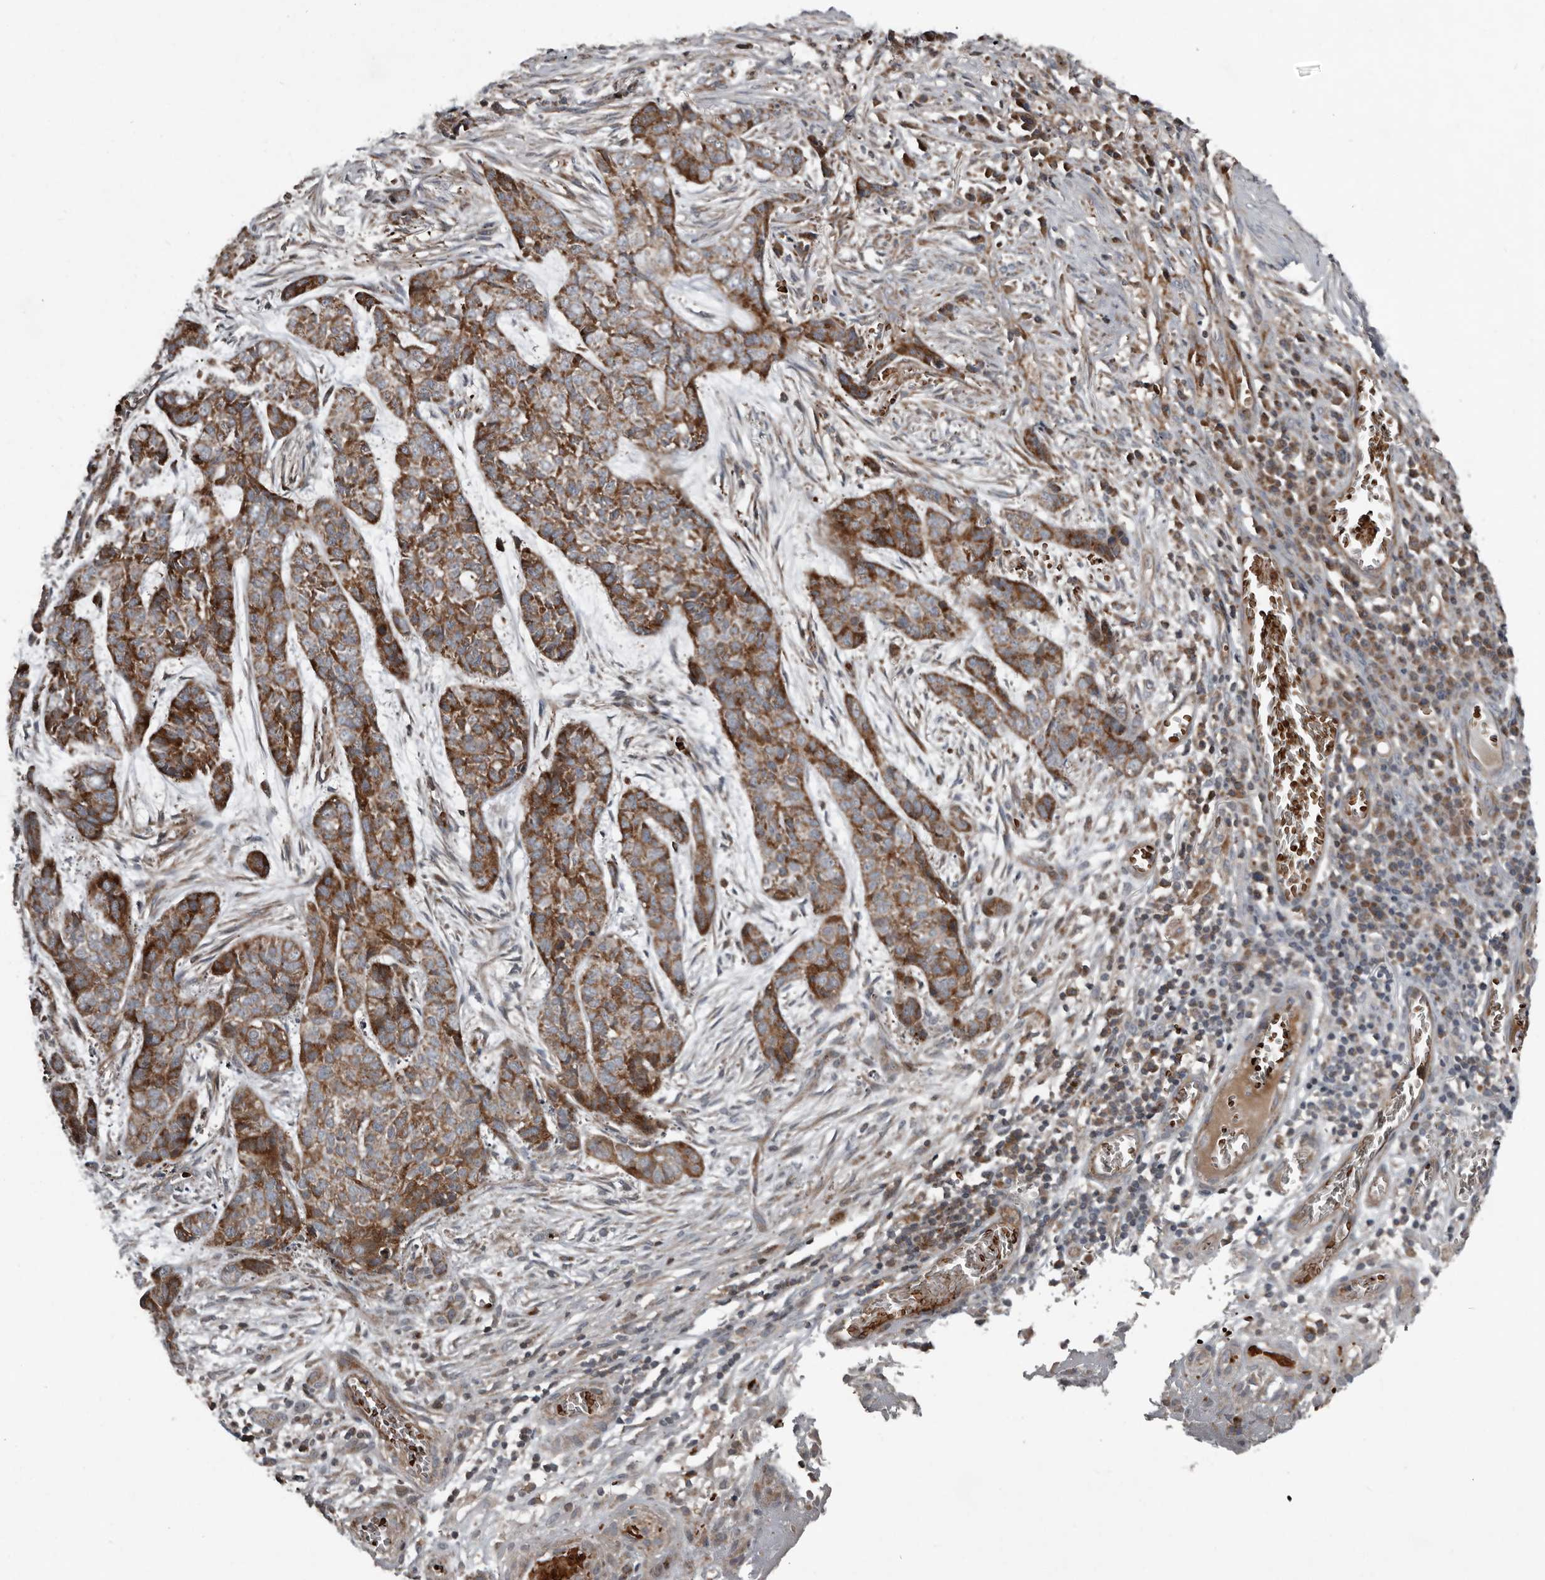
{"staining": {"intensity": "moderate", "quantity": ">75%", "location": "cytoplasmic/membranous"}, "tissue": "skin cancer", "cell_type": "Tumor cells", "image_type": "cancer", "snomed": [{"axis": "morphology", "description": "Basal cell carcinoma"}, {"axis": "topography", "description": "Skin"}], "caption": "Protein analysis of skin cancer (basal cell carcinoma) tissue displays moderate cytoplasmic/membranous positivity in approximately >75% of tumor cells.", "gene": "FBXO31", "patient": {"sex": "female", "age": 64}}